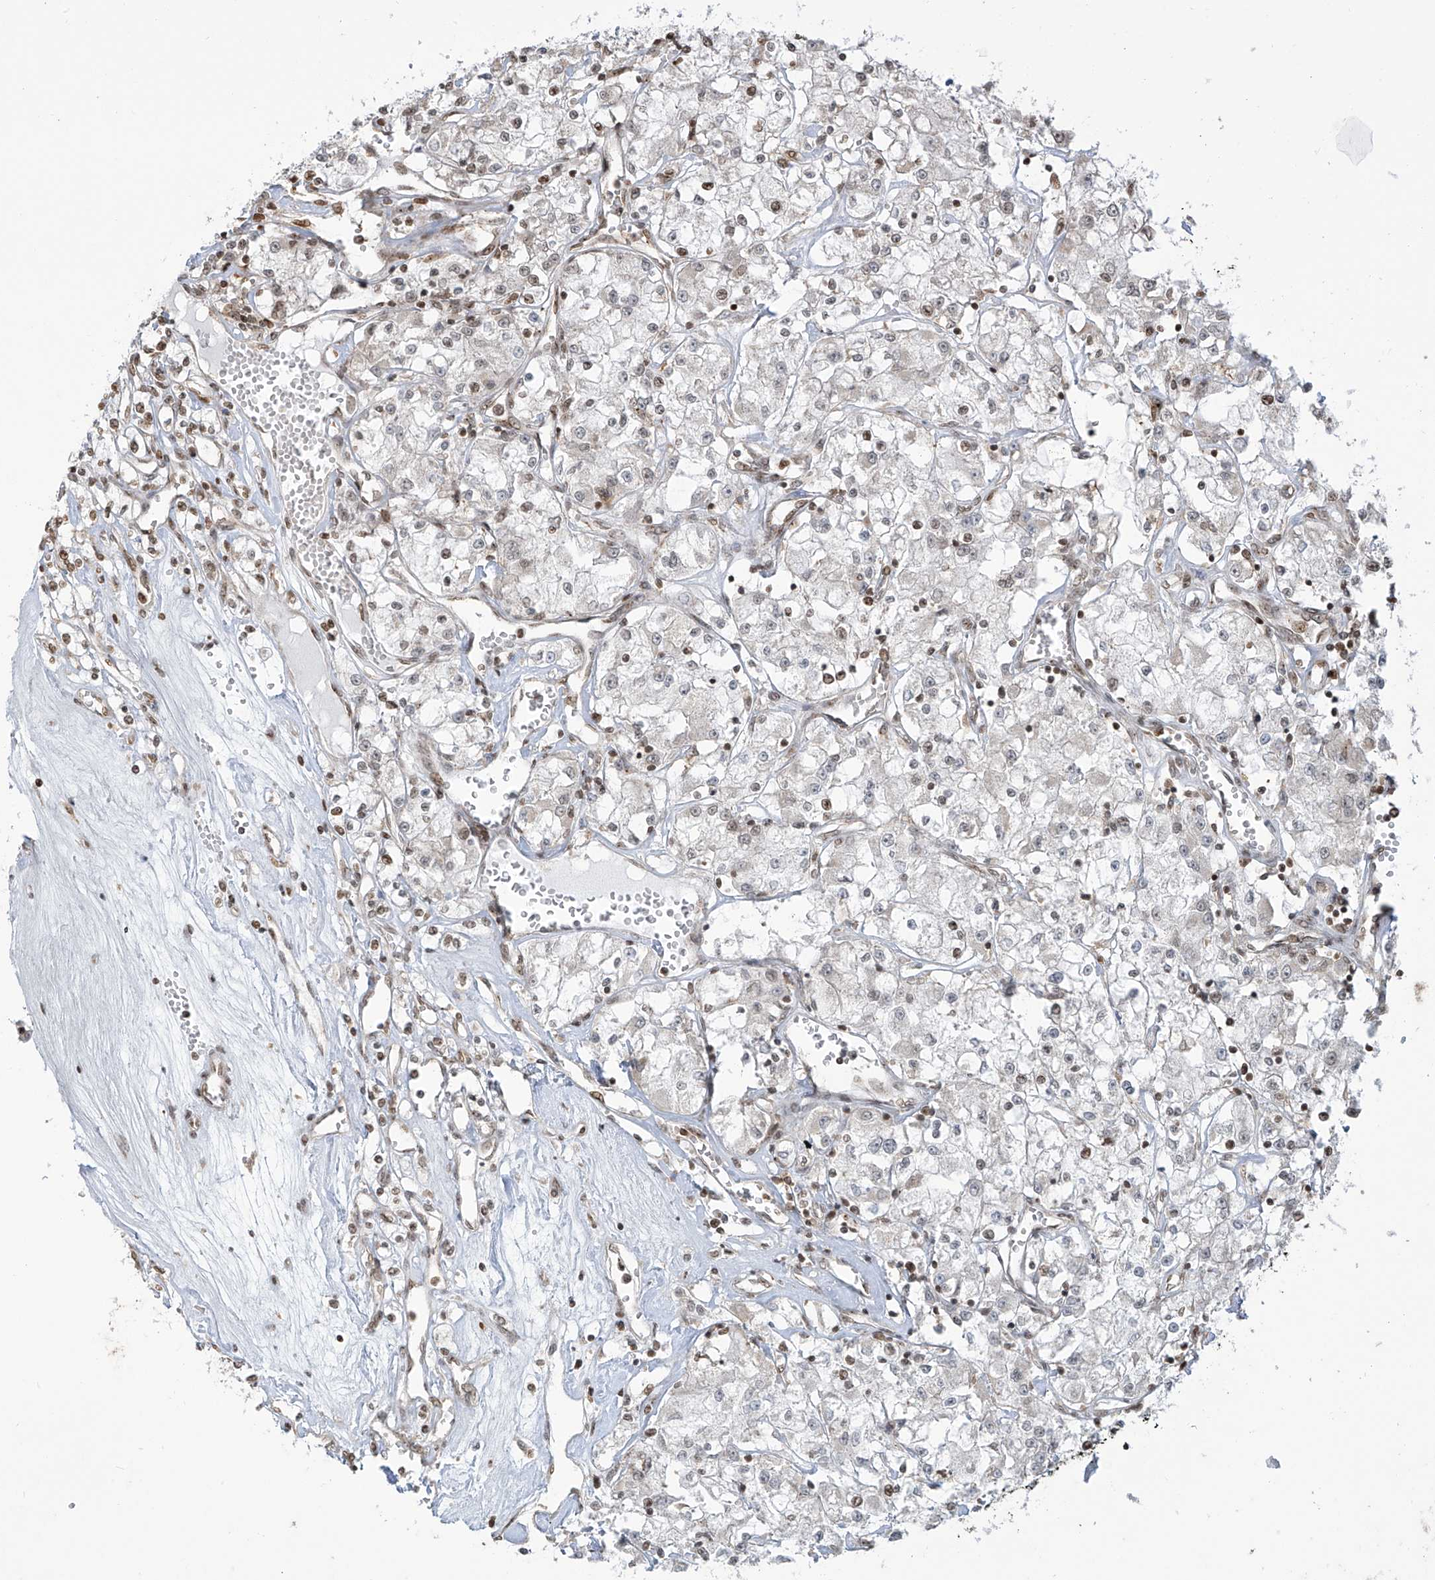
{"staining": {"intensity": "negative", "quantity": "none", "location": "none"}, "tissue": "renal cancer", "cell_type": "Tumor cells", "image_type": "cancer", "snomed": [{"axis": "morphology", "description": "Adenocarcinoma, NOS"}, {"axis": "topography", "description": "Kidney"}], "caption": "An IHC micrograph of renal cancer is shown. There is no staining in tumor cells of renal cancer. (DAB immunohistochemistry (IHC), high magnification).", "gene": "VMP1", "patient": {"sex": "female", "age": 59}}